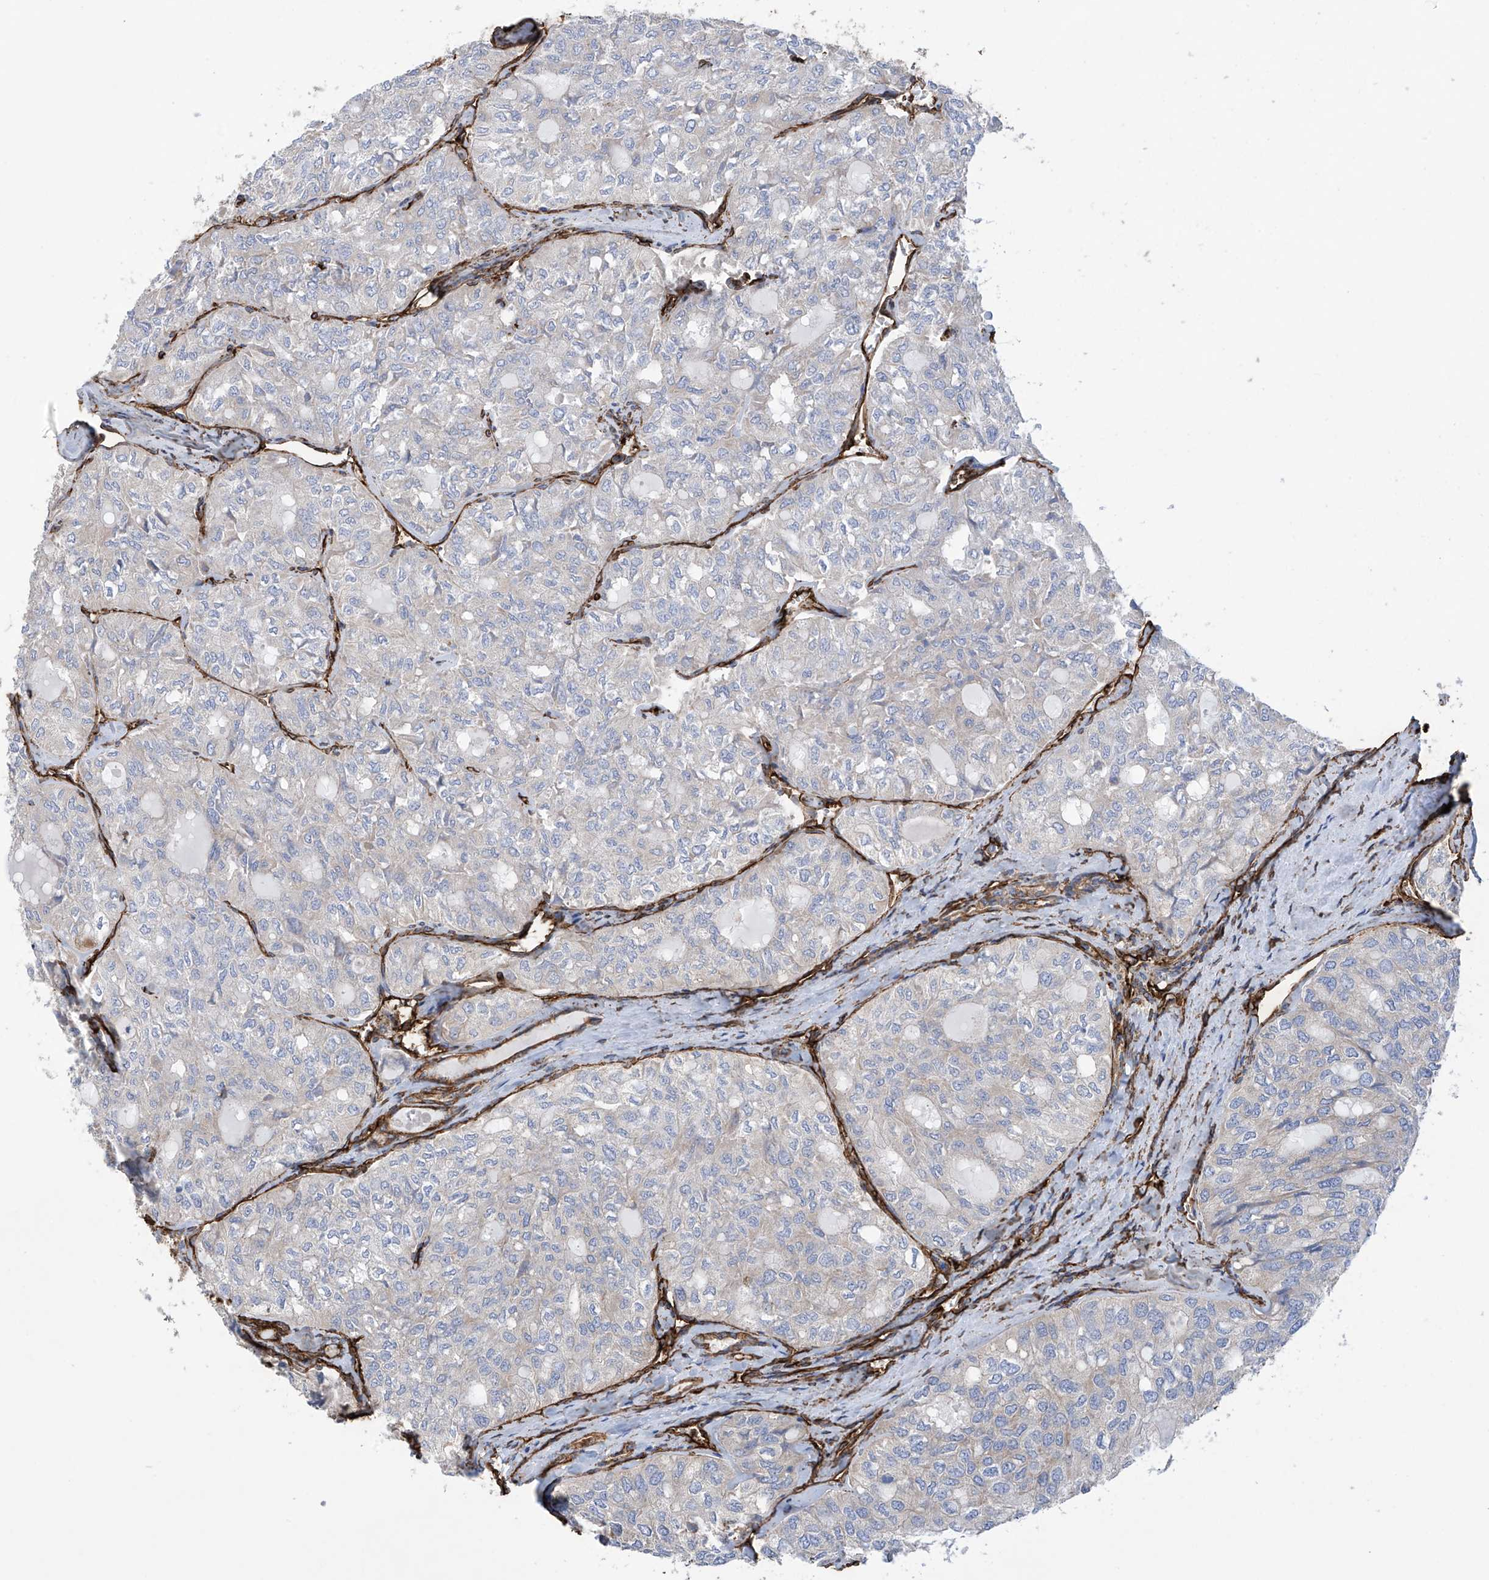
{"staining": {"intensity": "negative", "quantity": "none", "location": "none"}, "tissue": "thyroid cancer", "cell_type": "Tumor cells", "image_type": "cancer", "snomed": [{"axis": "morphology", "description": "Follicular adenoma carcinoma, NOS"}, {"axis": "topography", "description": "Thyroid gland"}], "caption": "Immunohistochemistry of thyroid cancer (follicular adenoma carcinoma) shows no staining in tumor cells.", "gene": "UBTD1", "patient": {"sex": "male", "age": 75}}